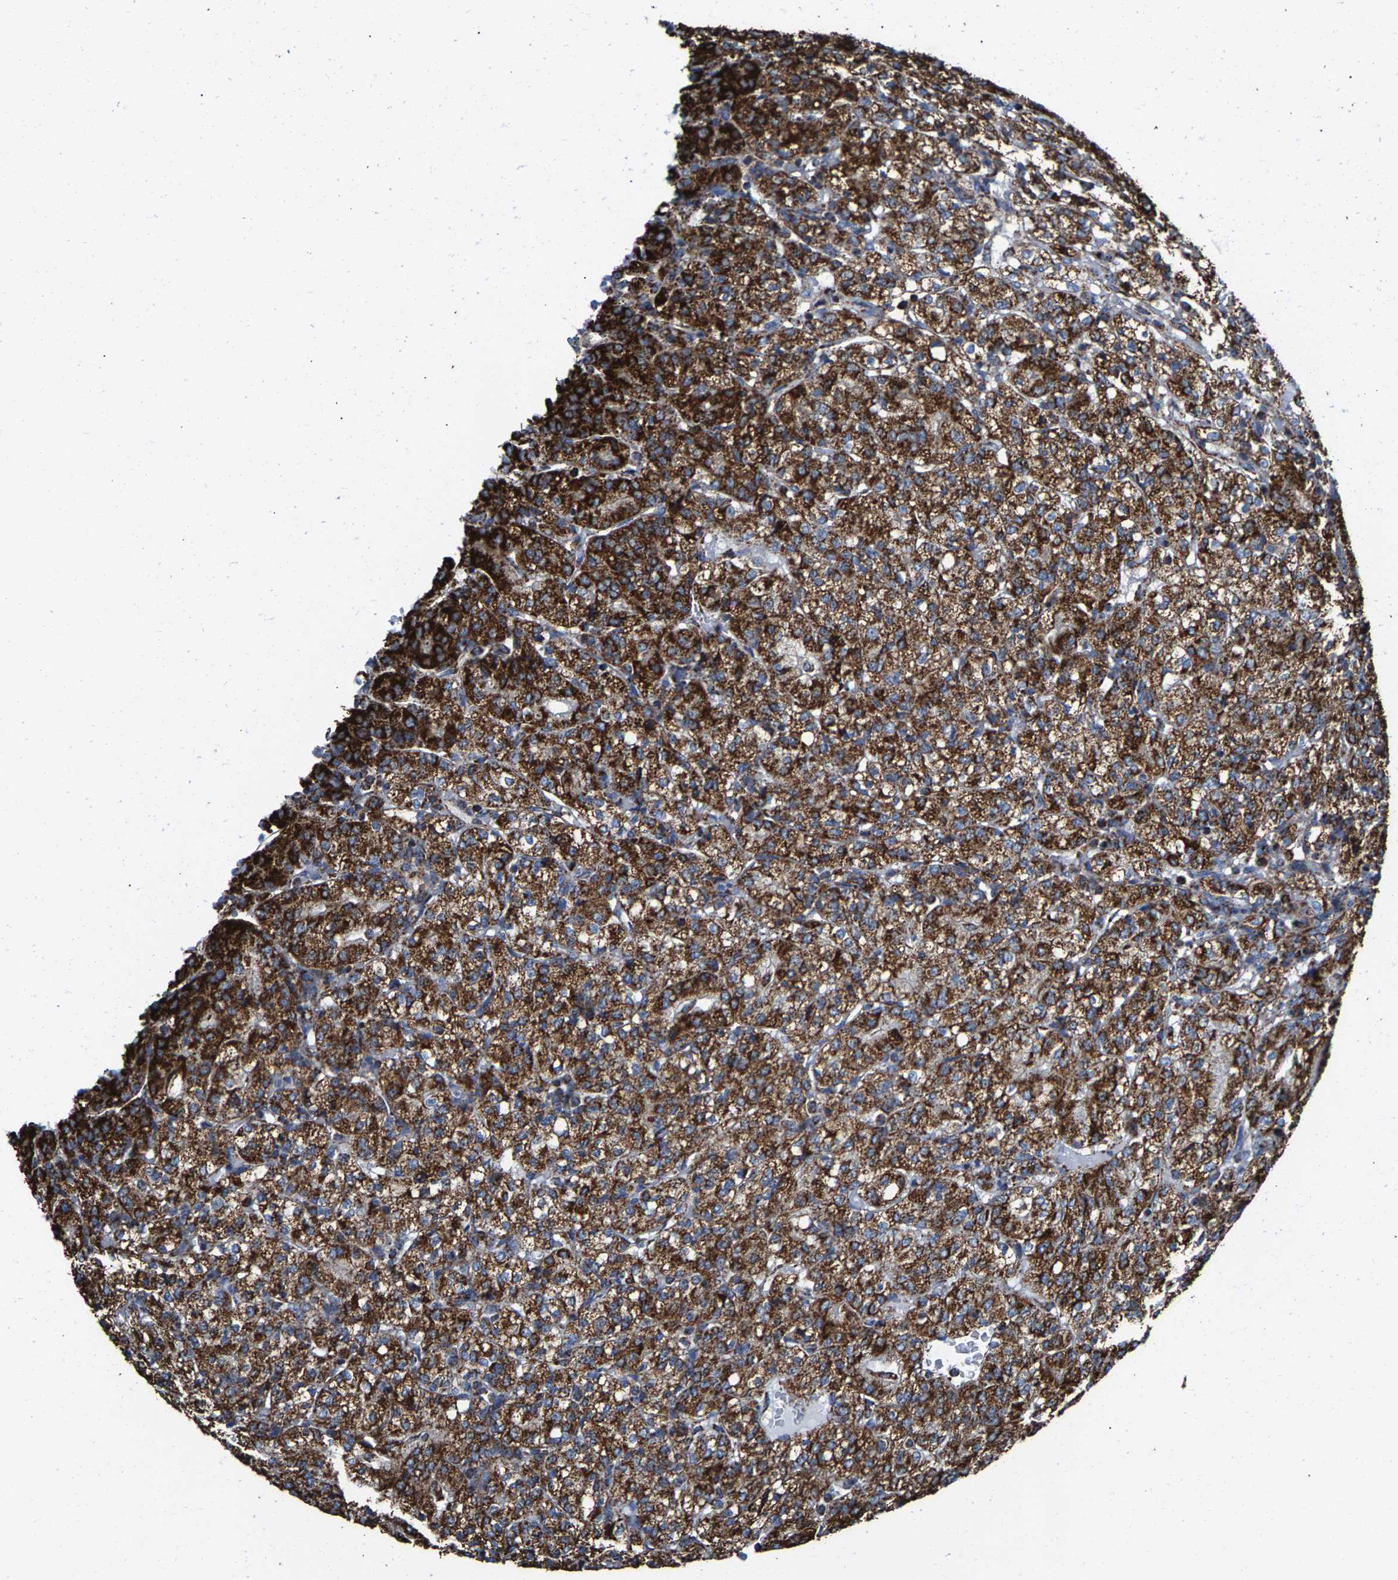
{"staining": {"intensity": "strong", "quantity": ">75%", "location": "cytoplasmic/membranous"}, "tissue": "renal cancer", "cell_type": "Tumor cells", "image_type": "cancer", "snomed": [{"axis": "morphology", "description": "Adenocarcinoma, NOS"}, {"axis": "topography", "description": "Kidney"}], "caption": "Immunohistochemistry of renal adenocarcinoma exhibits high levels of strong cytoplasmic/membranous positivity in approximately >75% of tumor cells. (brown staining indicates protein expression, while blue staining denotes nuclei).", "gene": "ECHS1", "patient": {"sex": "male", "age": 77}}